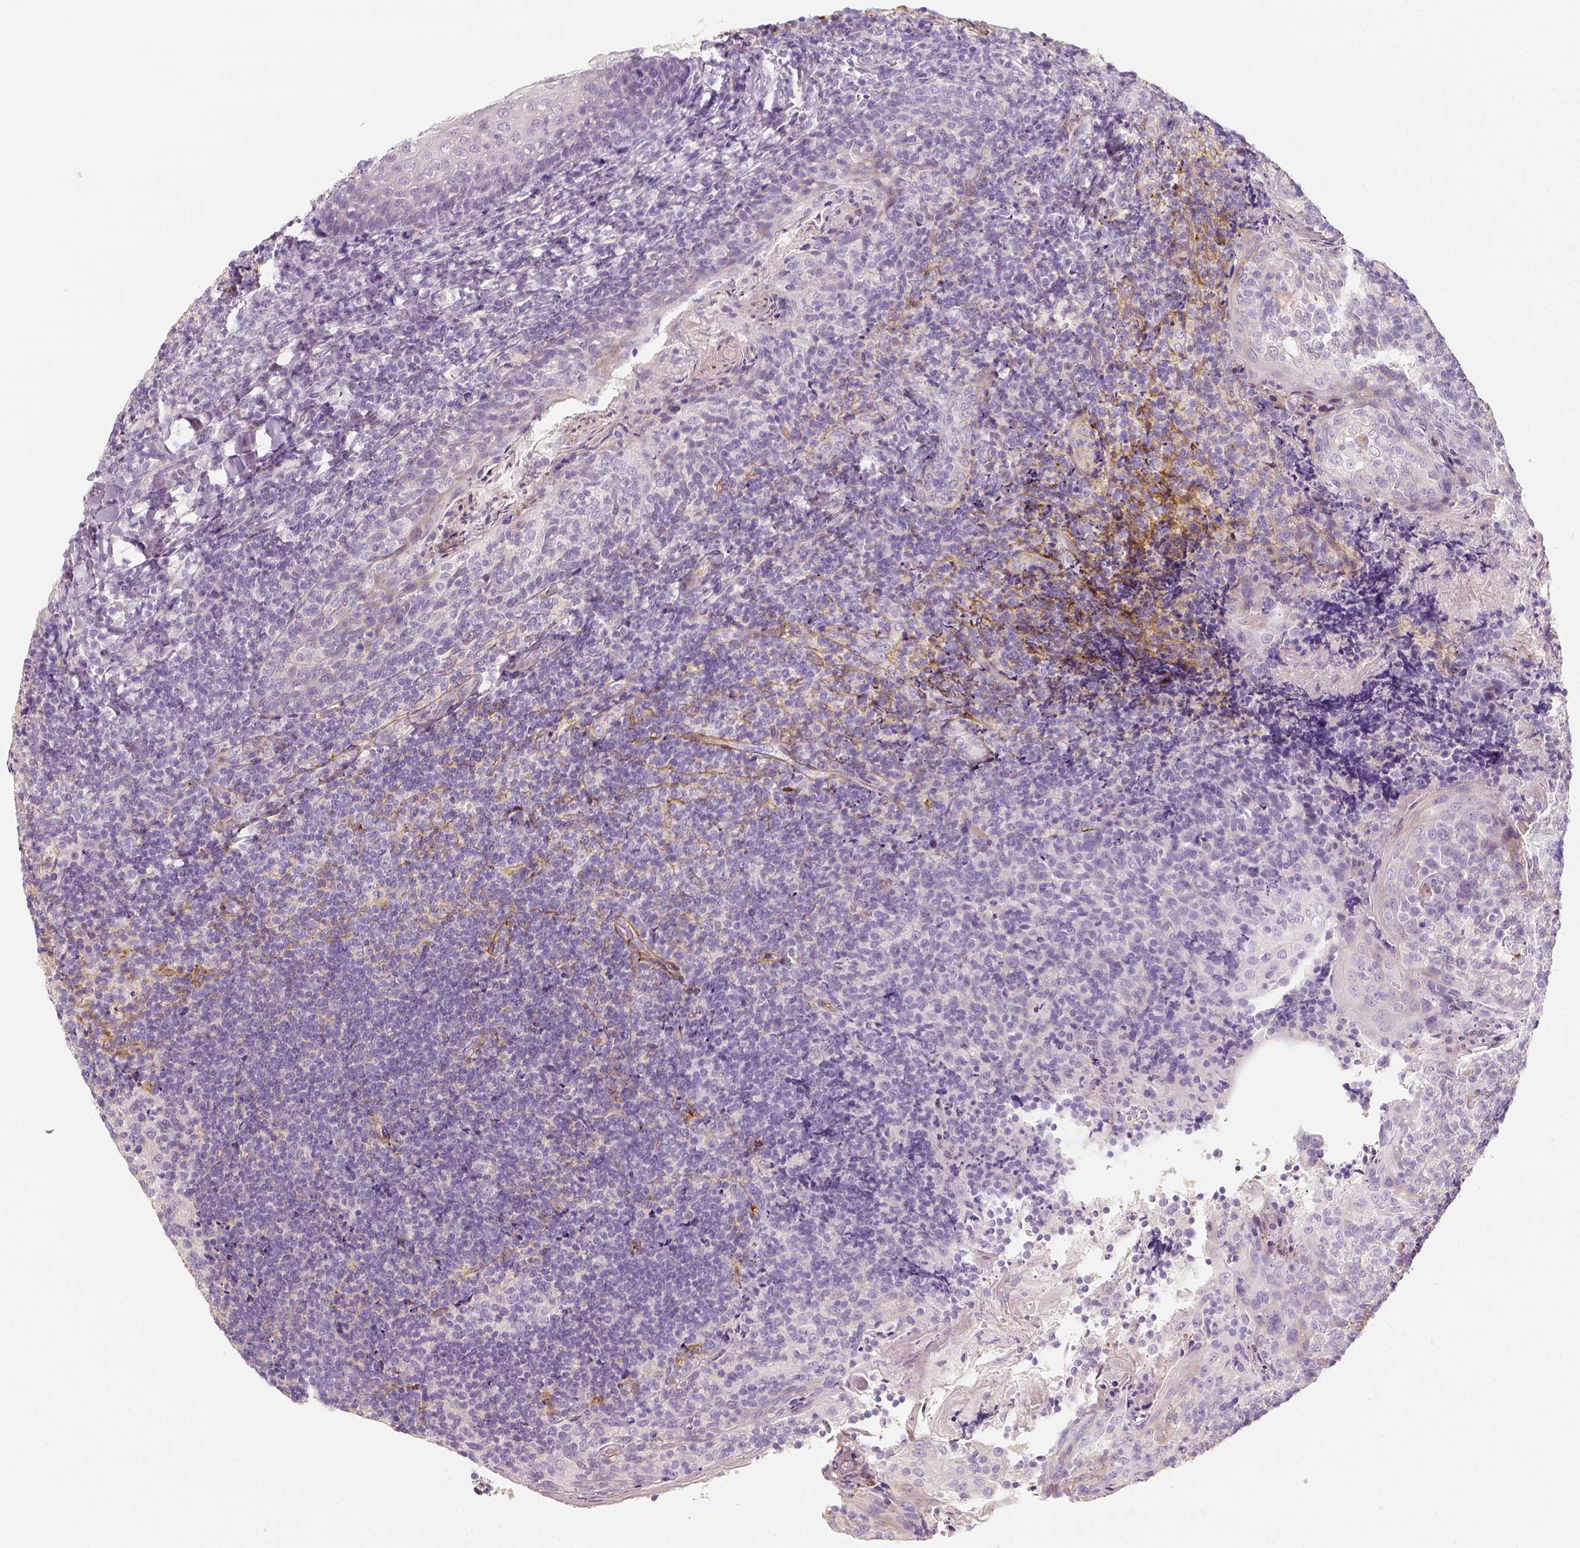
{"staining": {"intensity": "negative", "quantity": "none", "location": "none"}, "tissue": "tonsil", "cell_type": "Germinal center cells", "image_type": "normal", "snomed": [{"axis": "morphology", "description": "Normal tissue, NOS"}, {"axis": "topography", "description": "Tonsil"}], "caption": "Immunohistochemistry (IHC) micrograph of benign tonsil: human tonsil stained with DAB displays no significant protein expression in germinal center cells. The staining was performed using DAB (3,3'-diaminobenzidine) to visualize the protein expression in brown, while the nuclei were stained in blue with hematoxylin (Magnification: 20x).", "gene": "THY1", "patient": {"sex": "female", "age": 10}}